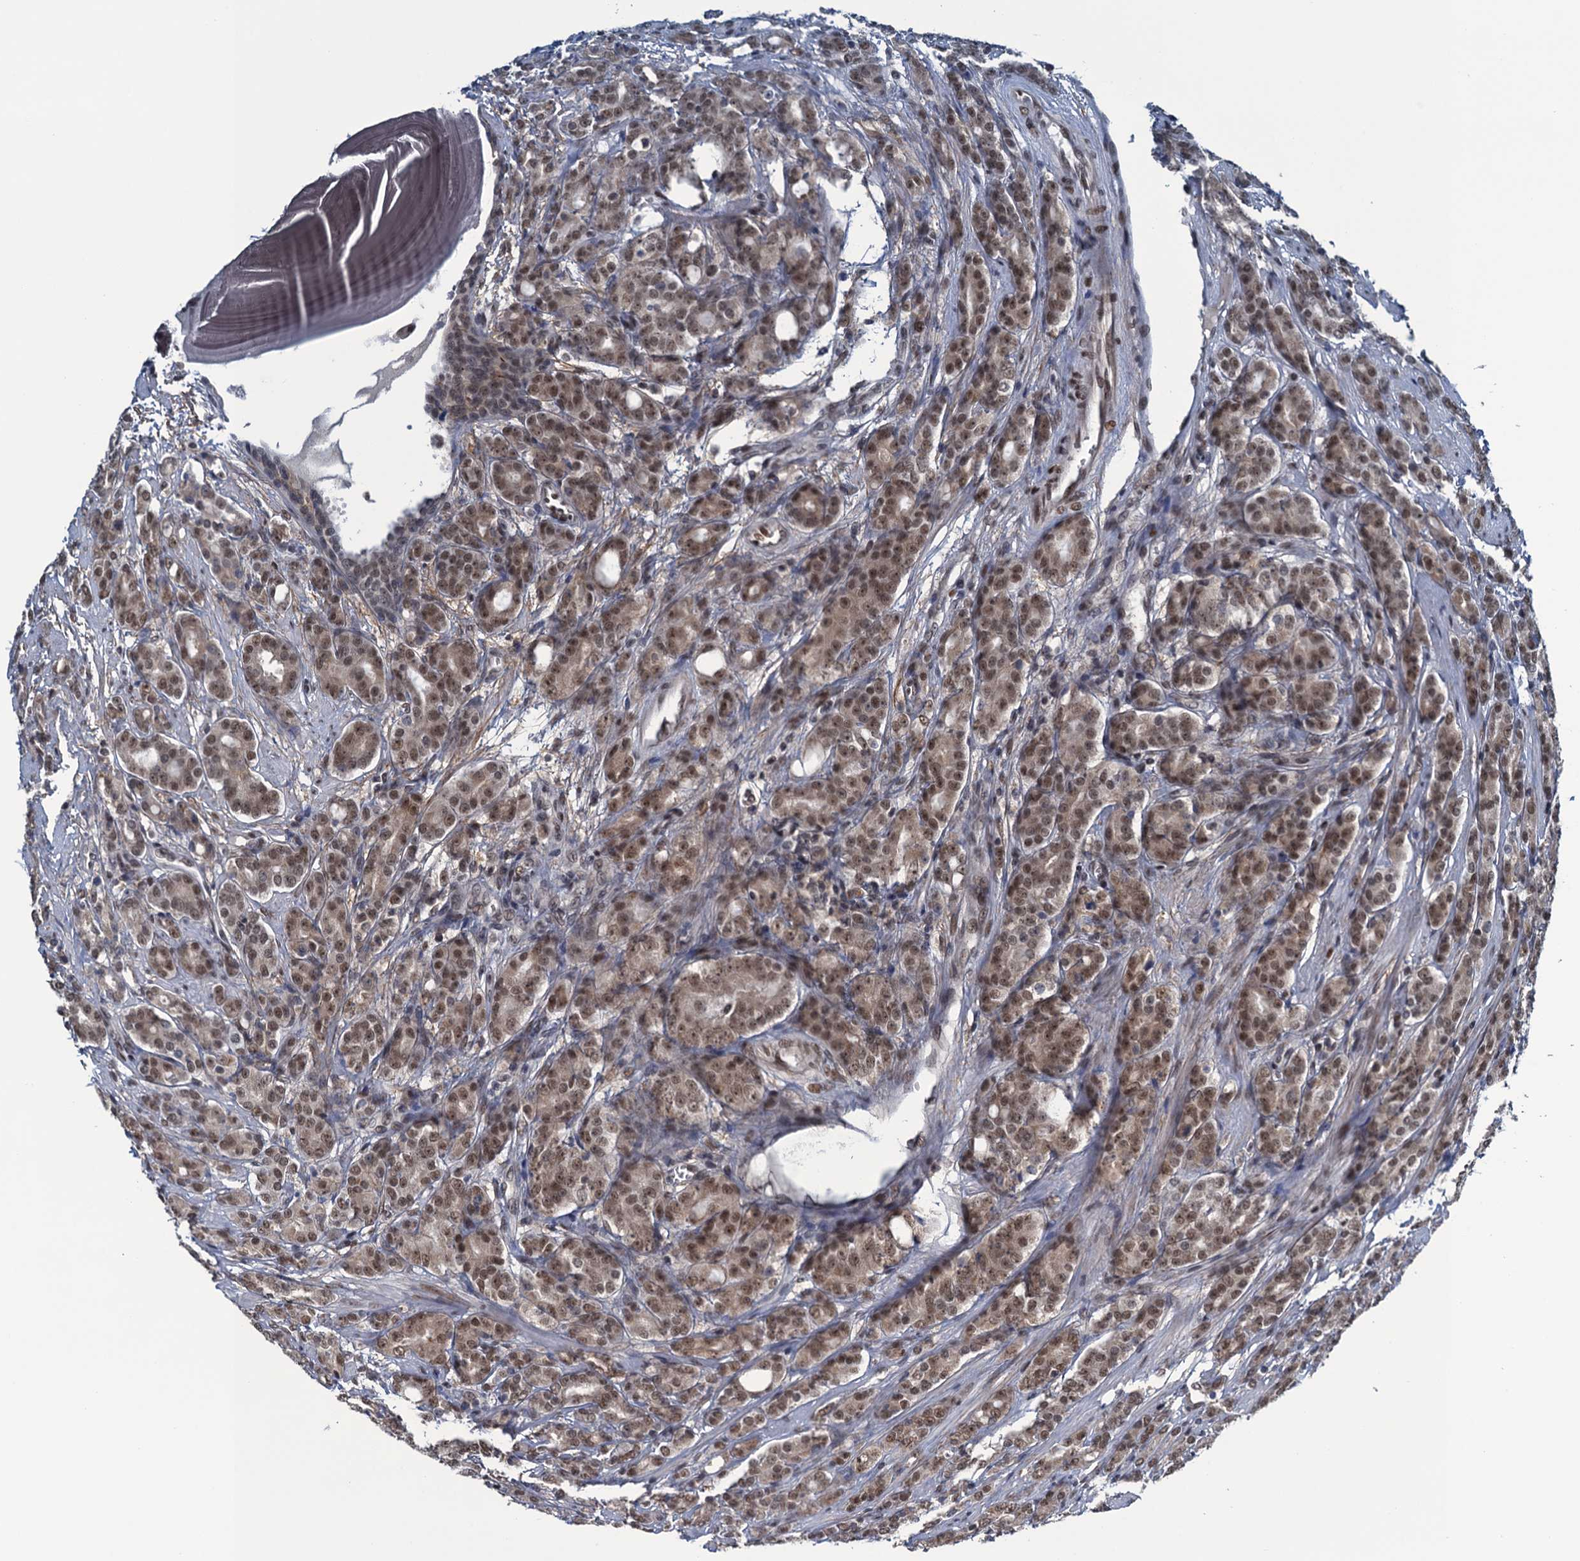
{"staining": {"intensity": "moderate", "quantity": ">75%", "location": "cytoplasmic/membranous,nuclear"}, "tissue": "prostate cancer", "cell_type": "Tumor cells", "image_type": "cancer", "snomed": [{"axis": "morphology", "description": "Adenocarcinoma, High grade"}, {"axis": "topography", "description": "Prostate"}], "caption": "A brown stain labels moderate cytoplasmic/membranous and nuclear positivity of a protein in human prostate high-grade adenocarcinoma tumor cells.", "gene": "SAE1", "patient": {"sex": "male", "age": 62}}